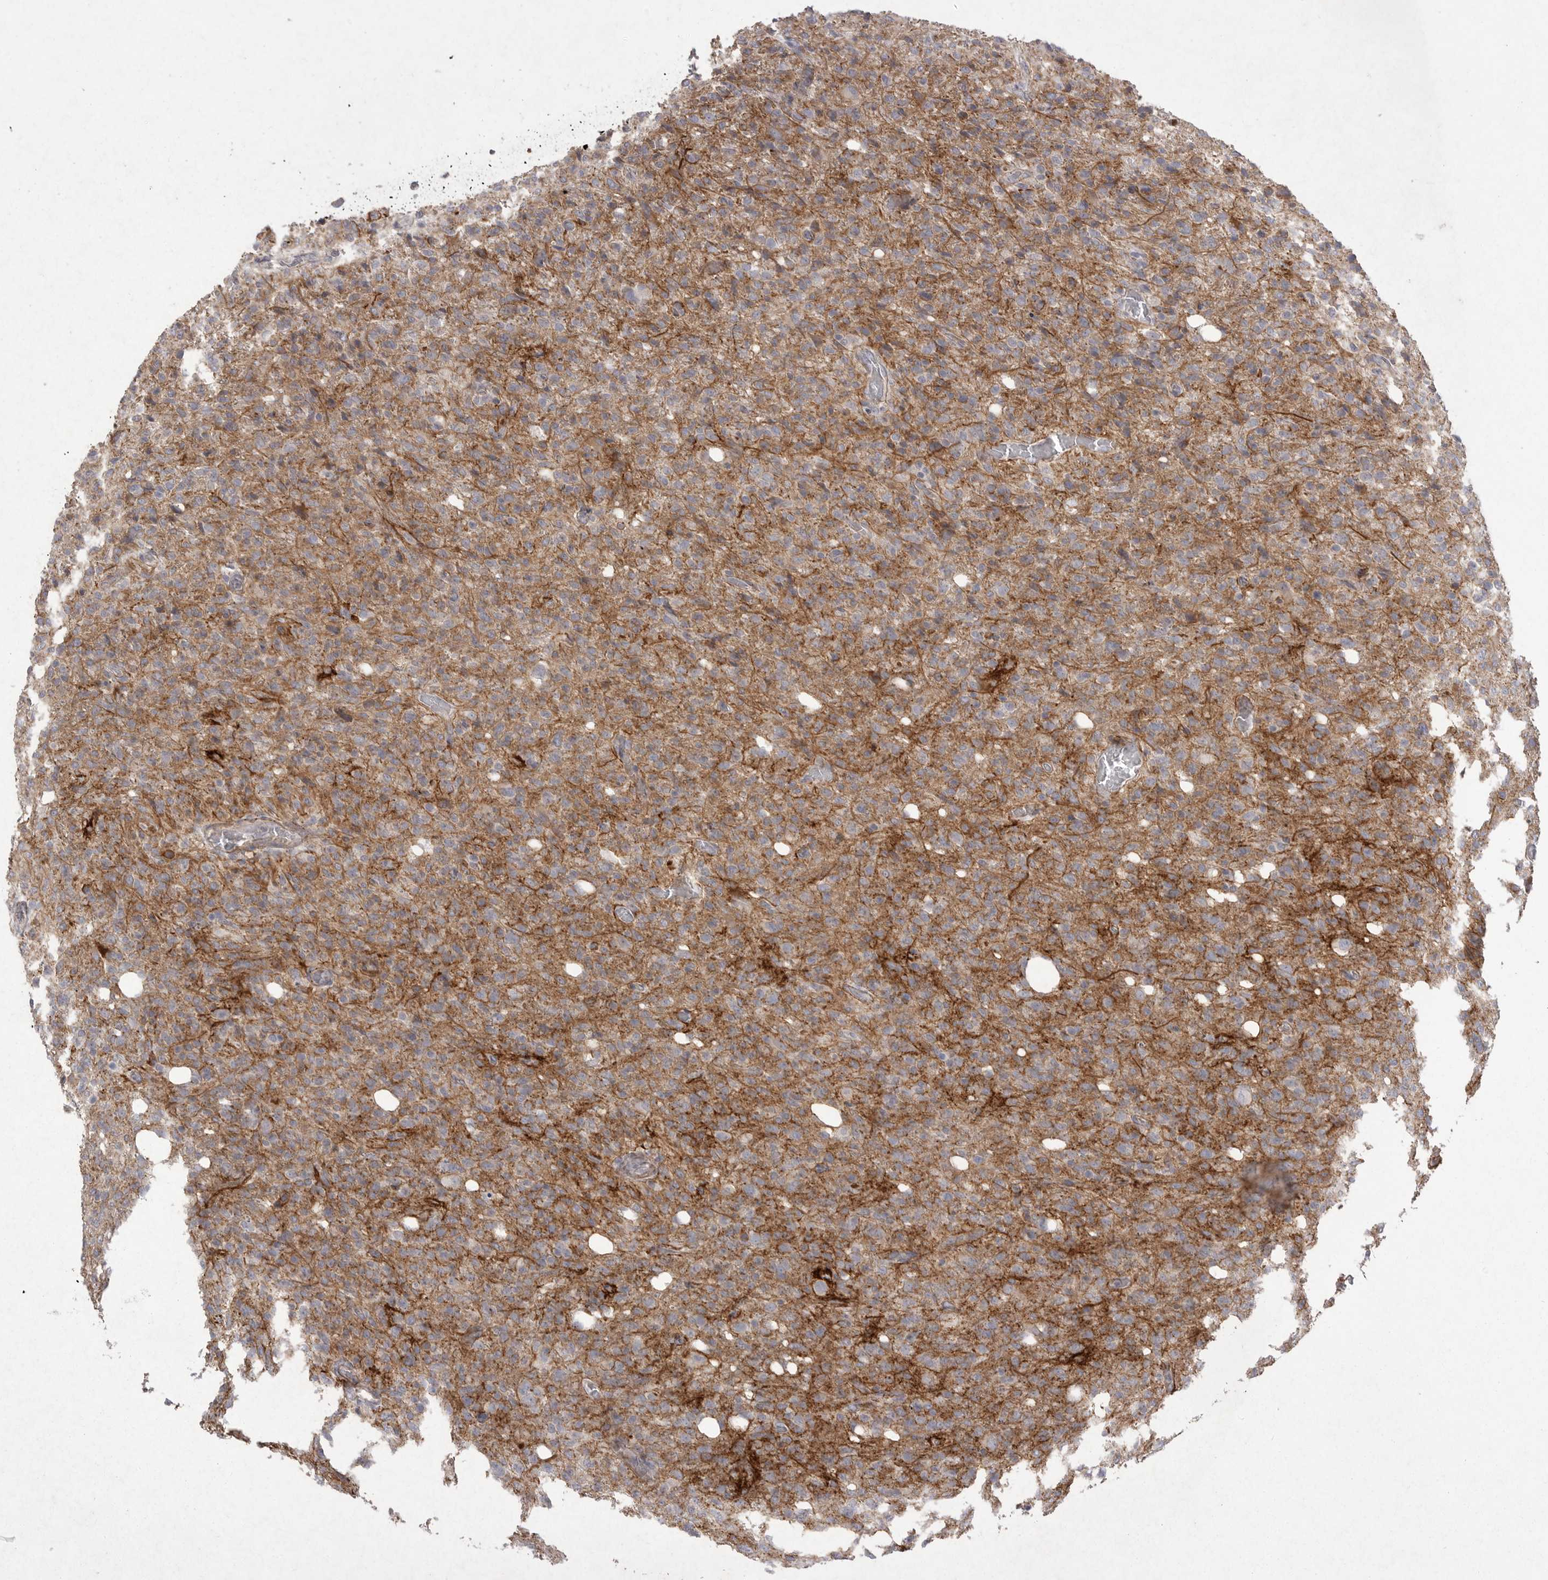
{"staining": {"intensity": "weak", "quantity": ">75%", "location": "cytoplasmic/membranous"}, "tissue": "glioma", "cell_type": "Tumor cells", "image_type": "cancer", "snomed": [{"axis": "morphology", "description": "Glioma, malignant, High grade"}, {"axis": "topography", "description": "Brain"}], "caption": "This histopathology image displays glioma stained with immunohistochemistry to label a protein in brown. The cytoplasmic/membranous of tumor cells show weak positivity for the protein. Nuclei are counter-stained blue.", "gene": "VANGL2", "patient": {"sex": "female", "age": 57}}